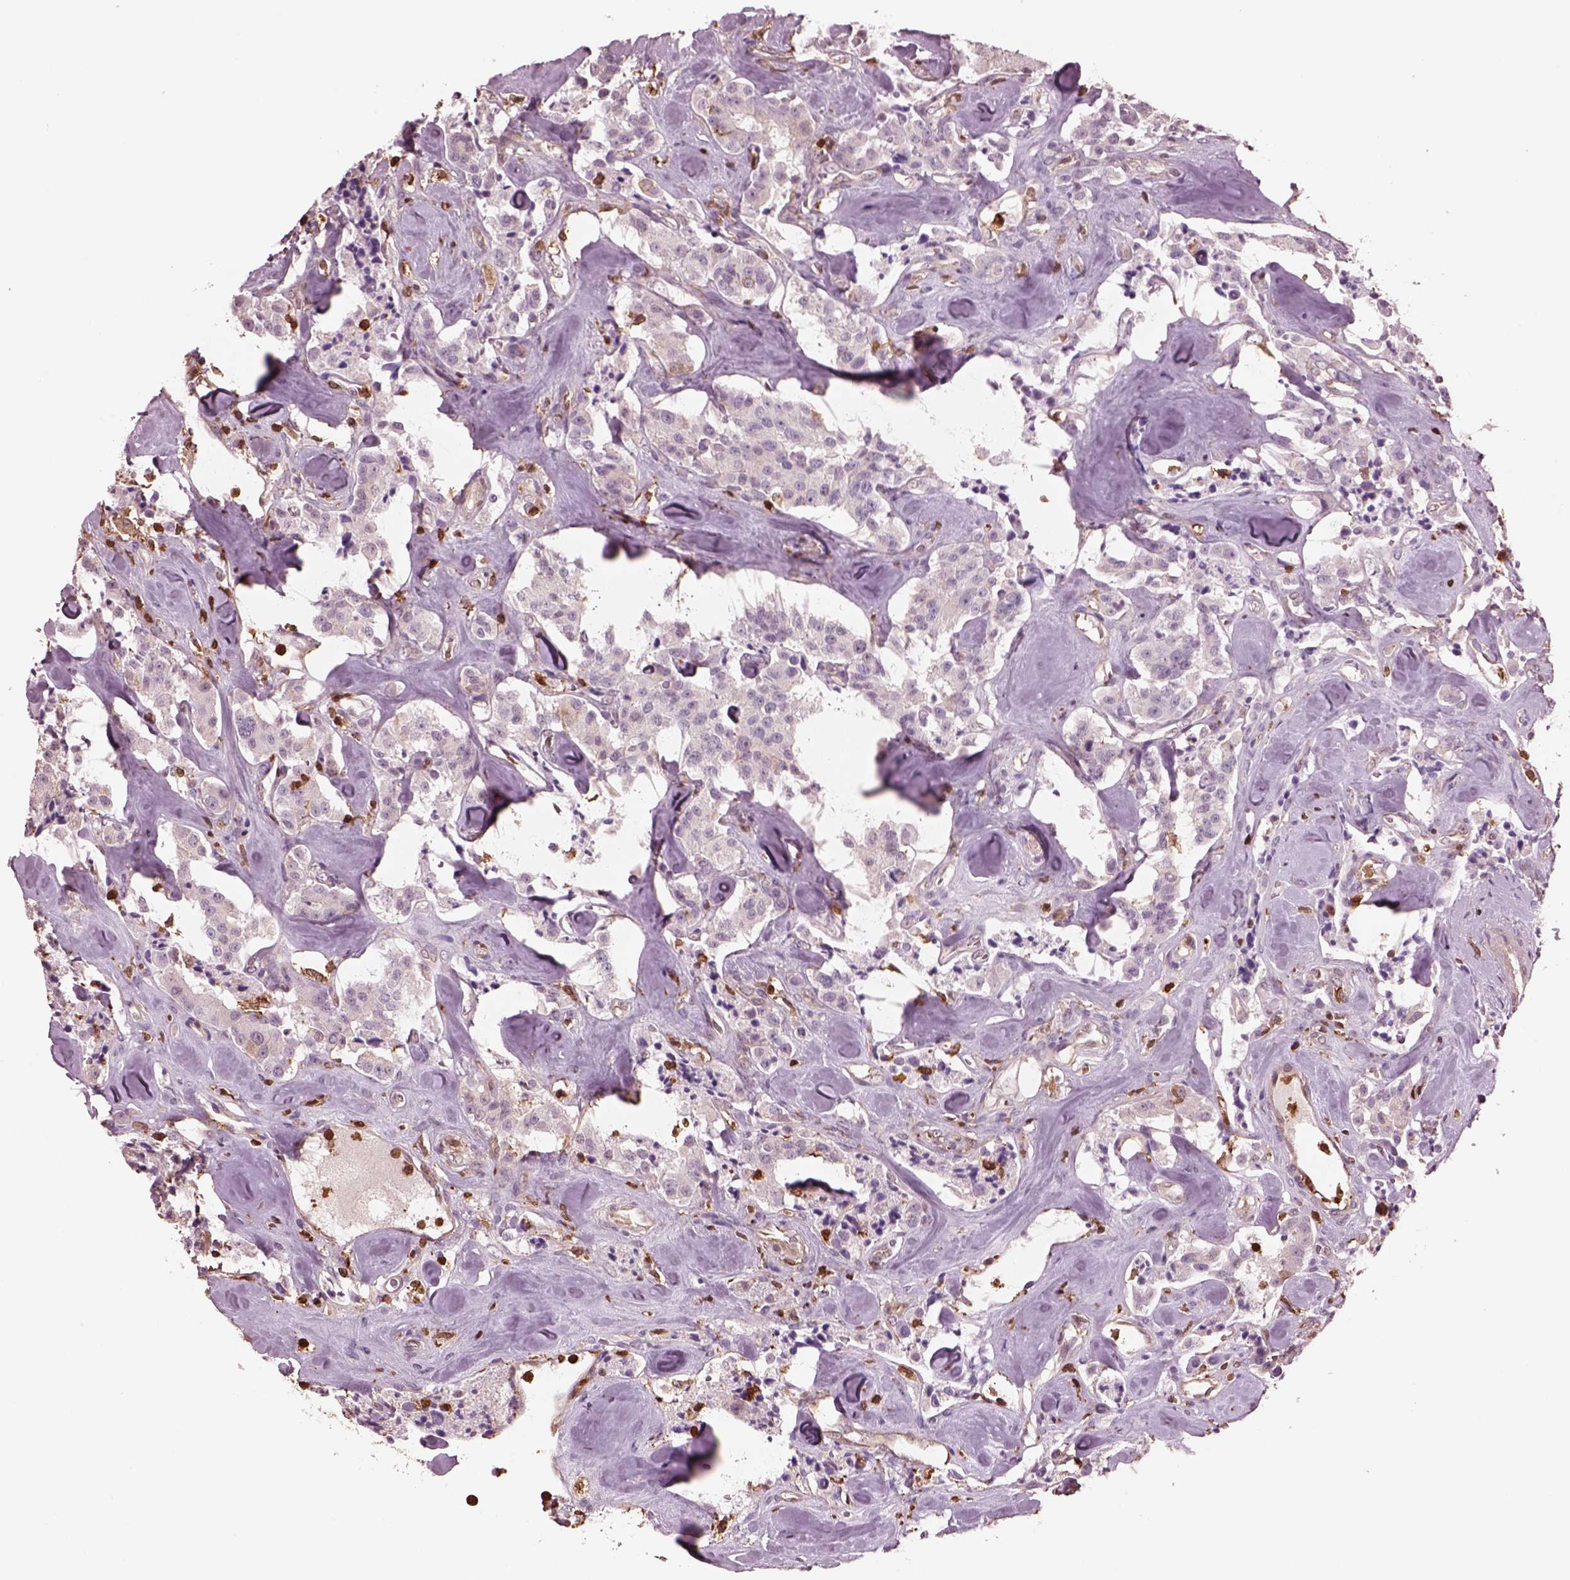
{"staining": {"intensity": "negative", "quantity": "none", "location": "none"}, "tissue": "carcinoid", "cell_type": "Tumor cells", "image_type": "cancer", "snomed": [{"axis": "morphology", "description": "Carcinoid, malignant, NOS"}, {"axis": "topography", "description": "Pancreas"}], "caption": "This is a image of immunohistochemistry (IHC) staining of carcinoid, which shows no expression in tumor cells.", "gene": "IL31RA", "patient": {"sex": "male", "age": 41}}